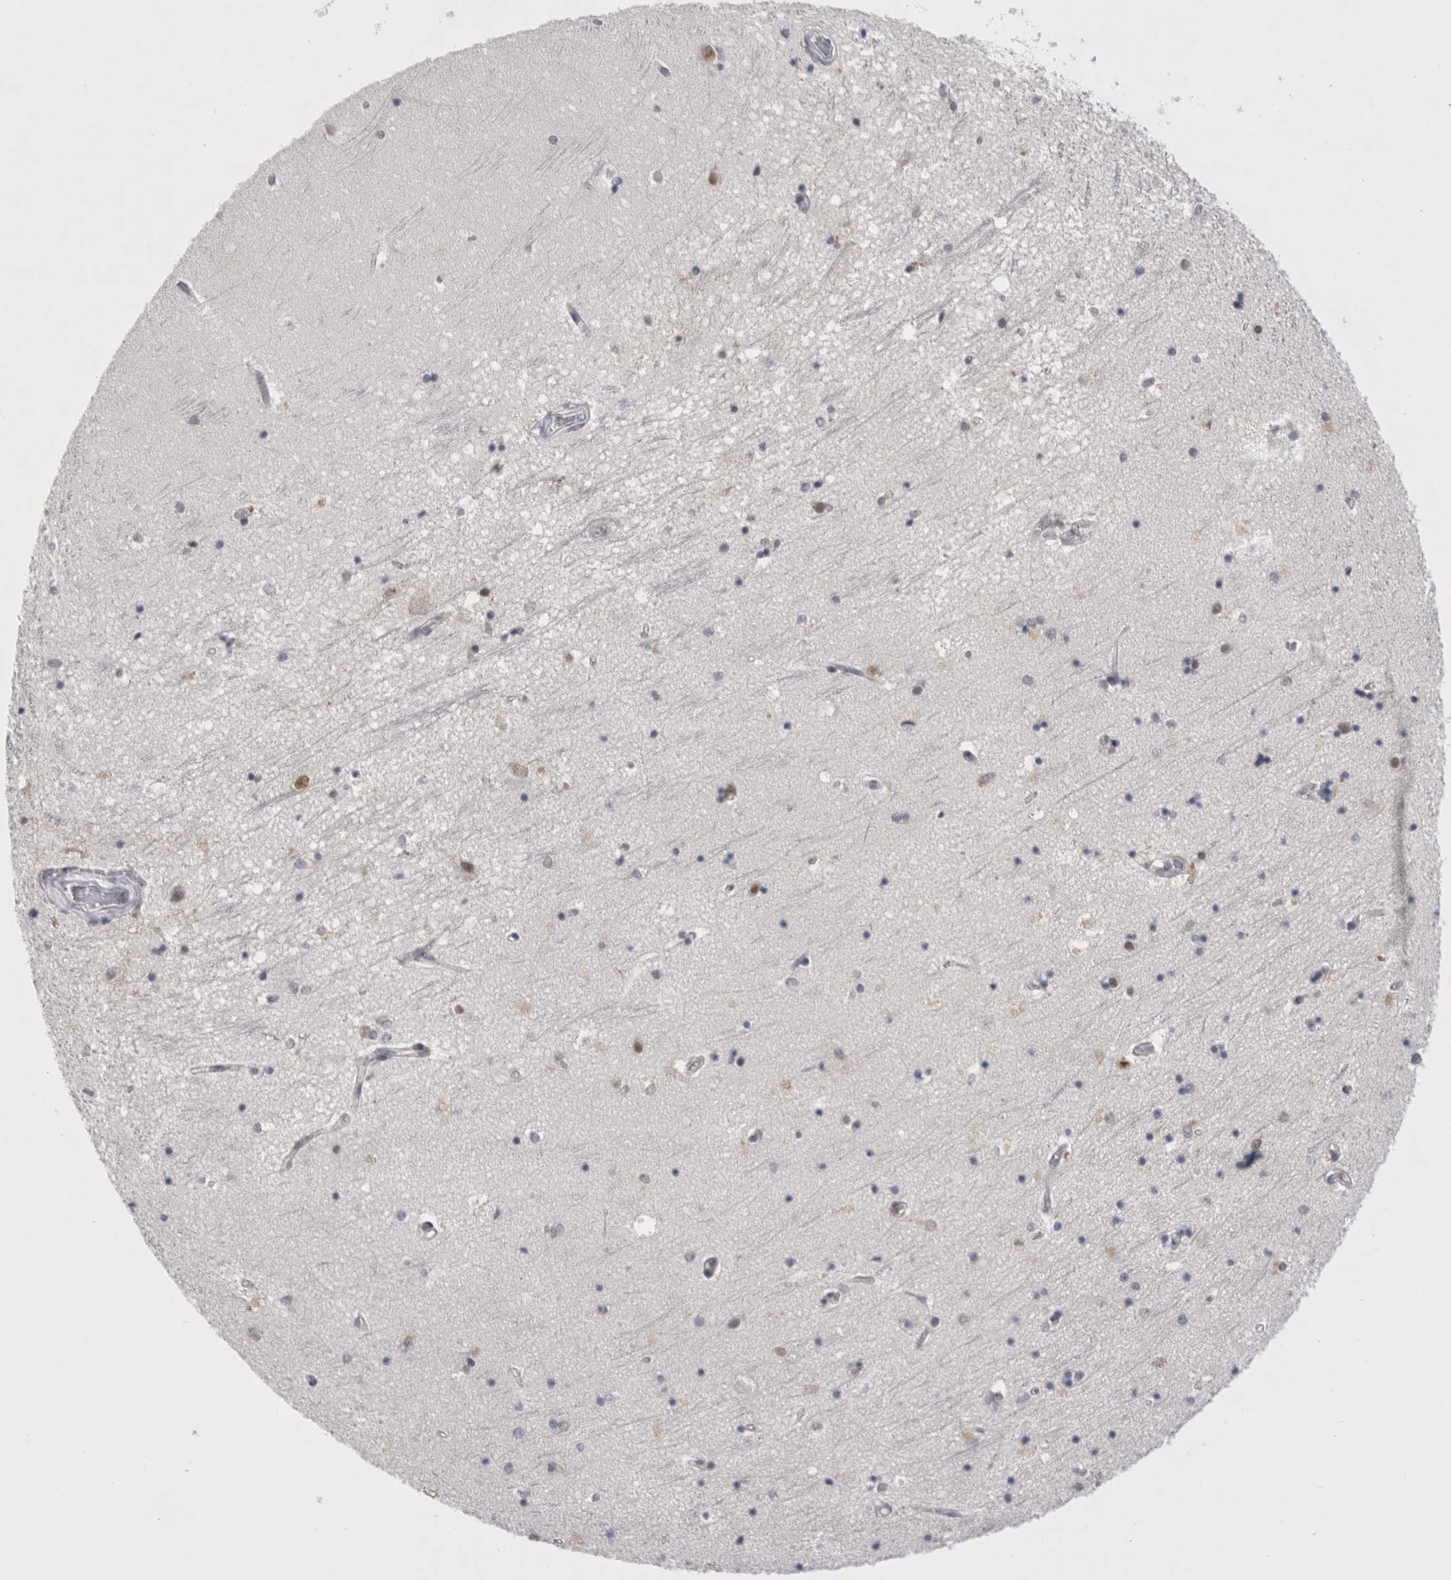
{"staining": {"intensity": "negative", "quantity": "none", "location": "none"}, "tissue": "hippocampus", "cell_type": "Glial cells", "image_type": "normal", "snomed": [{"axis": "morphology", "description": "Normal tissue, NOS"}, {"axis": "topography", "description": "Hippocampus"}], "caption": "Immunohistochemical staining of benign human hippocampus displays no significant expression in glial cells. (DAB (3,3'-diaminobenzidine) immunohistochemistry, high magnification).", "gene": "PSMB2", "patient": {"sex": "male", "age": 45}}